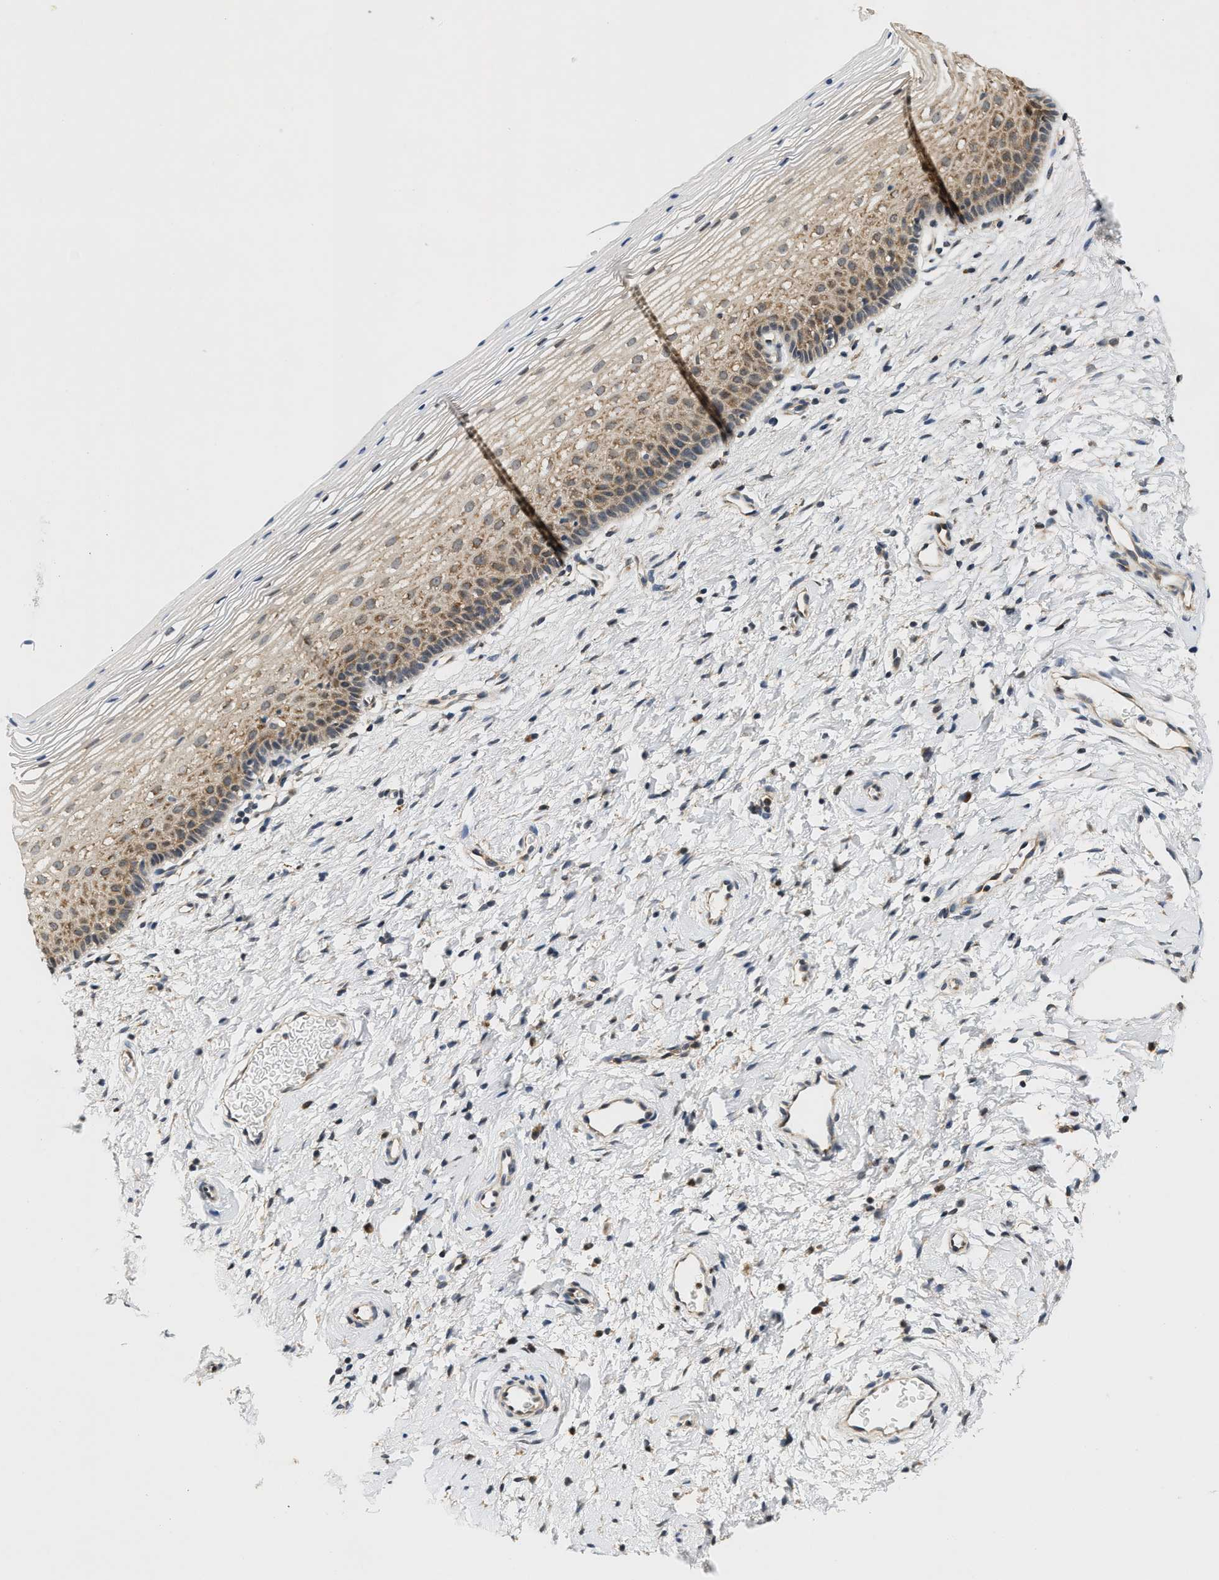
{"staining": {"intensity": "weak", "quantity": ">75%", "location": "cytoplasmic/membranous"}, "tissue": "cervix", "cell_type": "Glandular cells", "image_type": "normal", "snomed": [{"axis": "morphology", "description": "Normal tissue, NOS"}, {"axis": "topography", "description": "Cervix"}], "caption": "Immunohistochemistry (IHC) histopathology image of normal cervix: cervix stained using immunohistochemistry (IHC) exhibits low levels of weak protein expression localized specifically in the cytoplasmic/membranous of glandular cells, appearing as a cytoplasmic/membranous brown color.", "gene": "GIGYF1", "patient": {"sex": "female", "age": 72}}